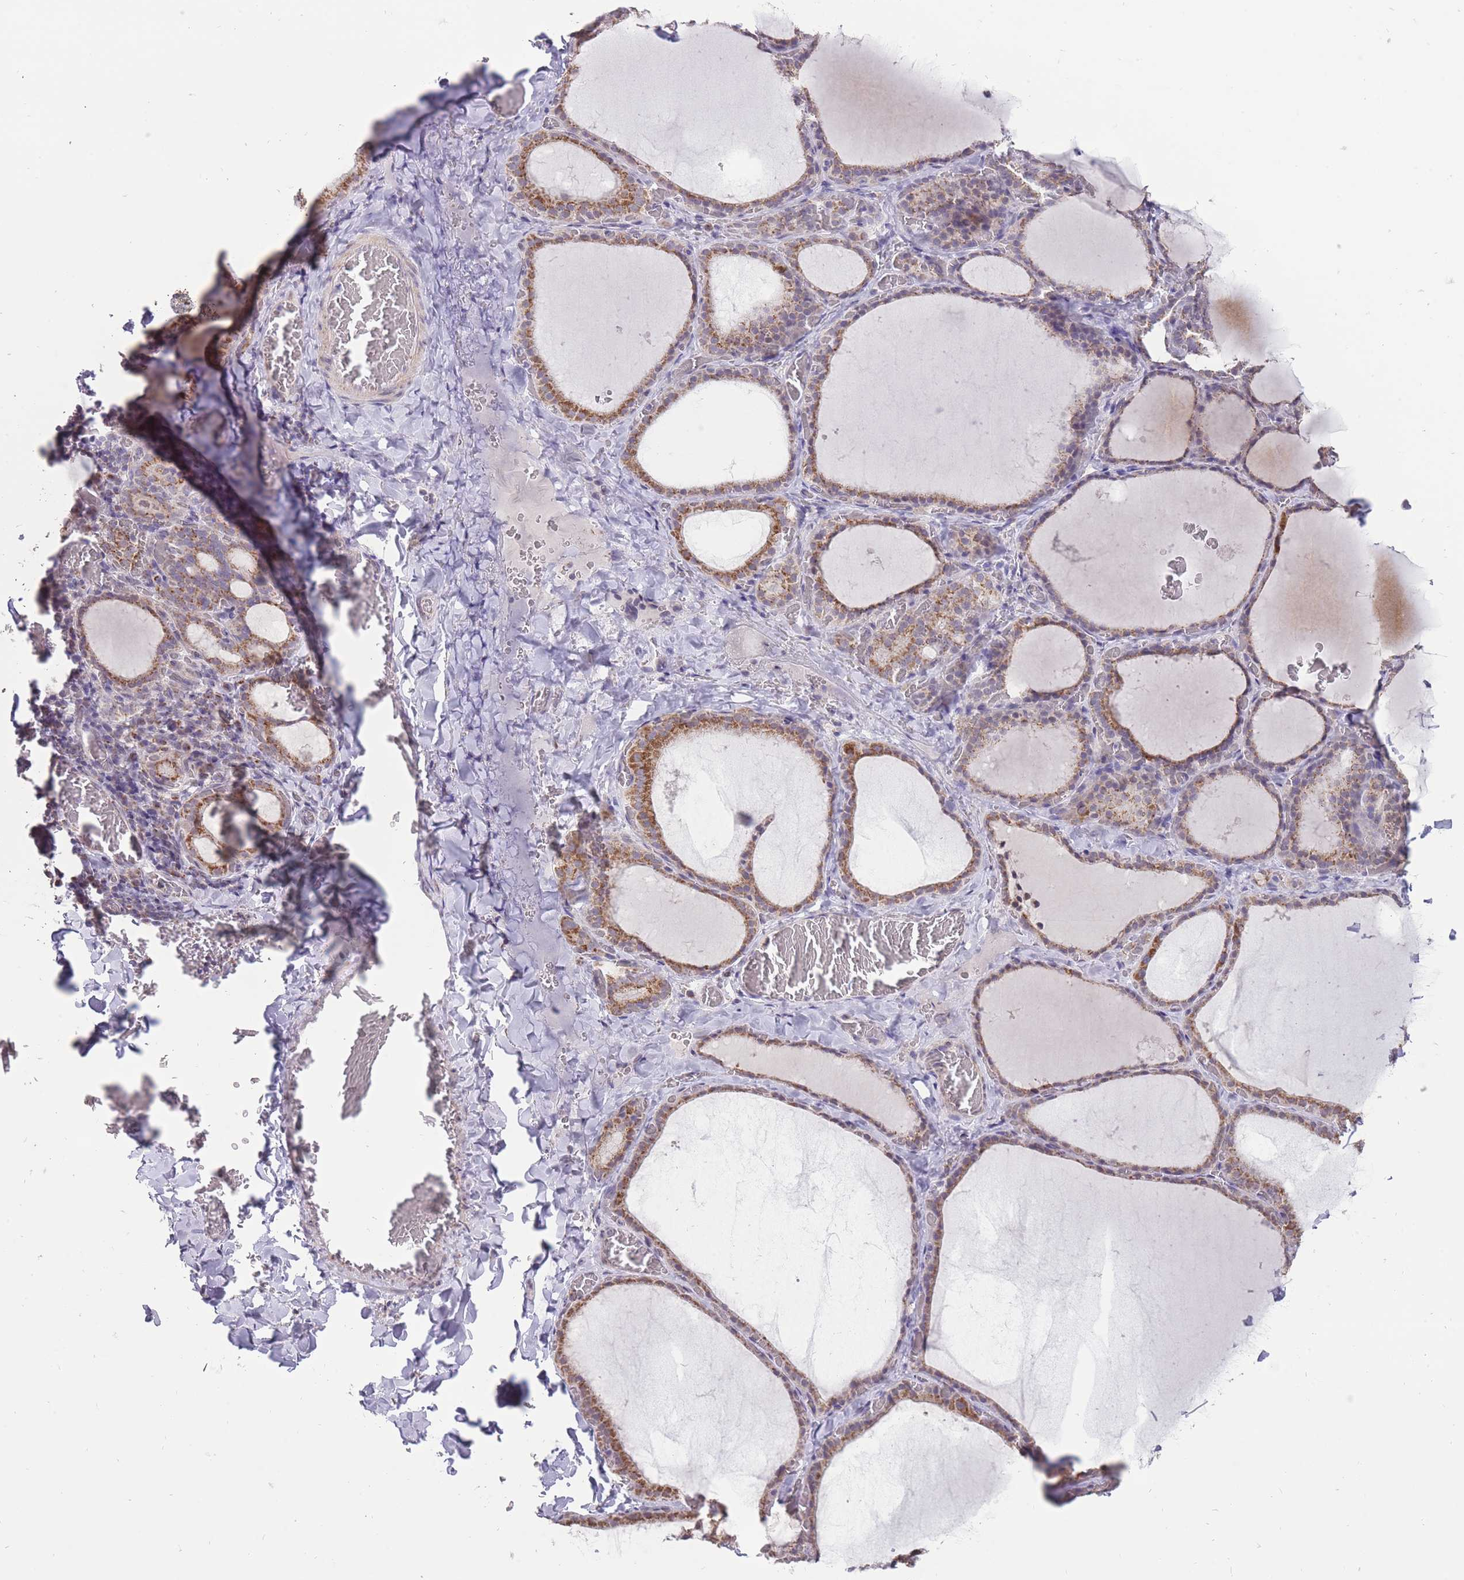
{"staining": {"intensity": "moderate", "quantity": ">75%", "location": "cytoplasmic/membranous"}, "tissue": "thyroid gland", "cell_type": "Glandular cells", "image_type": "normal", "snomed": [{"axis": "morphology", "description": "Normal tissue, NOS"}, {"axis": "topography", "description": "Thyroid gland"}], "caption": "Immunohistochemistry (IHC) of normal human thyroid gland demonstrates medium levels of moderate cytoplasmic/membranous staining in approximately >75% of glandular cells.", "gene": "NELL1", "patient": {"sex": "female", "age": 39}}